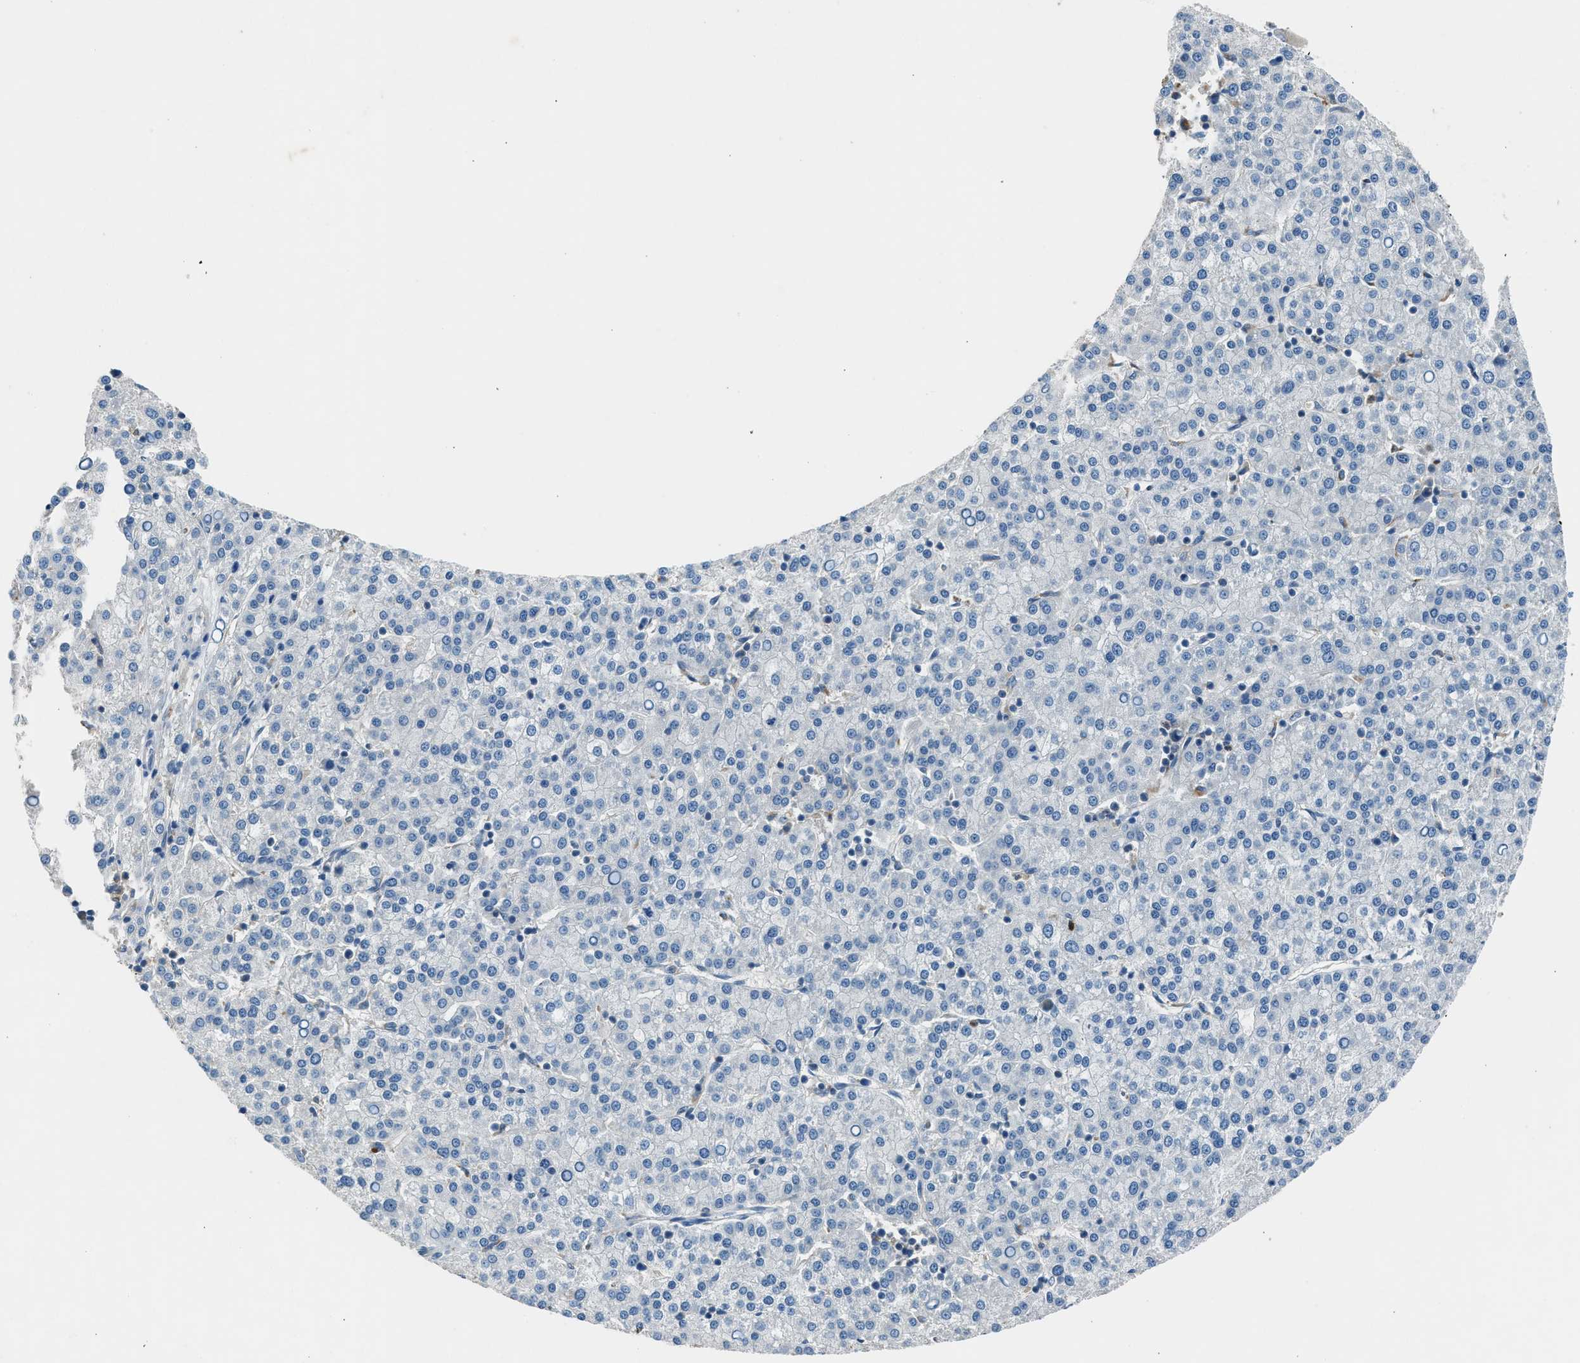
{"staining": {"intensity": "negative", "quantity": "none", "location": "none"}, "tissue": "liver cancer", "cell_type": "Tumor cells", "image_type": "cancer", "snomed": [{"axis": "morphology", "description": "Carcinoma, Hepatocellular, NOS"}, {"axis": "topography", "description": "Liver"}], "caption": "A high-resolution histopathology image shows immunohistochemistry (IHC) staining of liver cancer, which exhibits no significant staining in tumor cells.", "gene": "BMP1", "patient": {"sex": "female", "age": 58}}